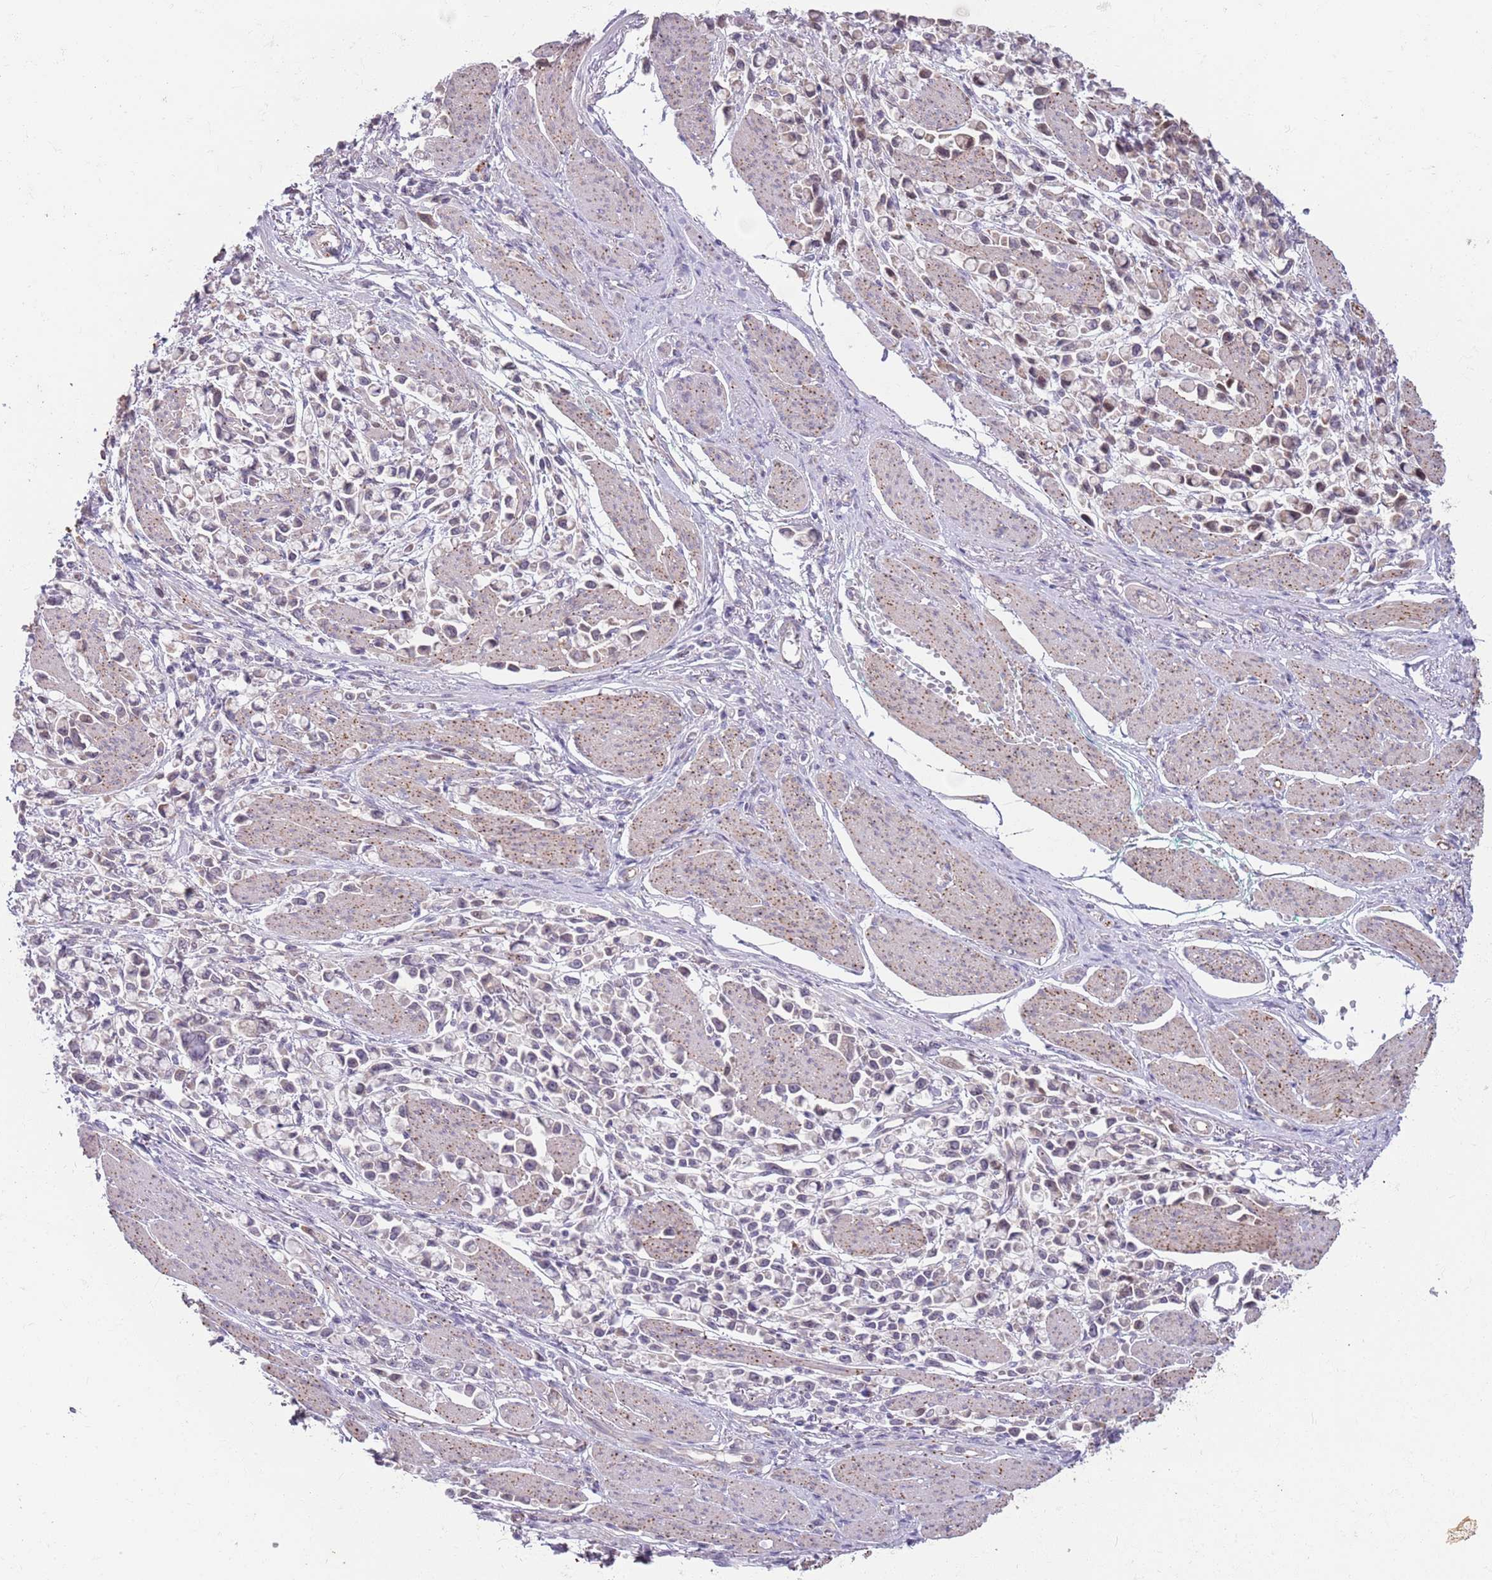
{"staining": {"intensity": "weak", "quantity": "25%-75%", "location": "cytoplasmic/membranous"}, "tissue": "stomach cancer", "cell_type": "Tumor cells", "image_type": "cancer", "snomed": [{"axis": "morphology", "description": "Adenocarcinoma, NOS"}, {"axis": "topography", "description": "Stomach"}], "caption": "Immunohistochemistry (IHC) staining of stomach adenocarcinoma, which displays low levels of weak cytoplasmic/membranous staining in approximately 25%-75% of tumor cells indicating weak cytoplasmic/membranous protein expression. The staining was performed using DAB (brown) for protein detection and nuclei were counterstained in hematoxylin (blue).", "gene": "LDHD", "patient": {"sex": "female", "age": 81}}